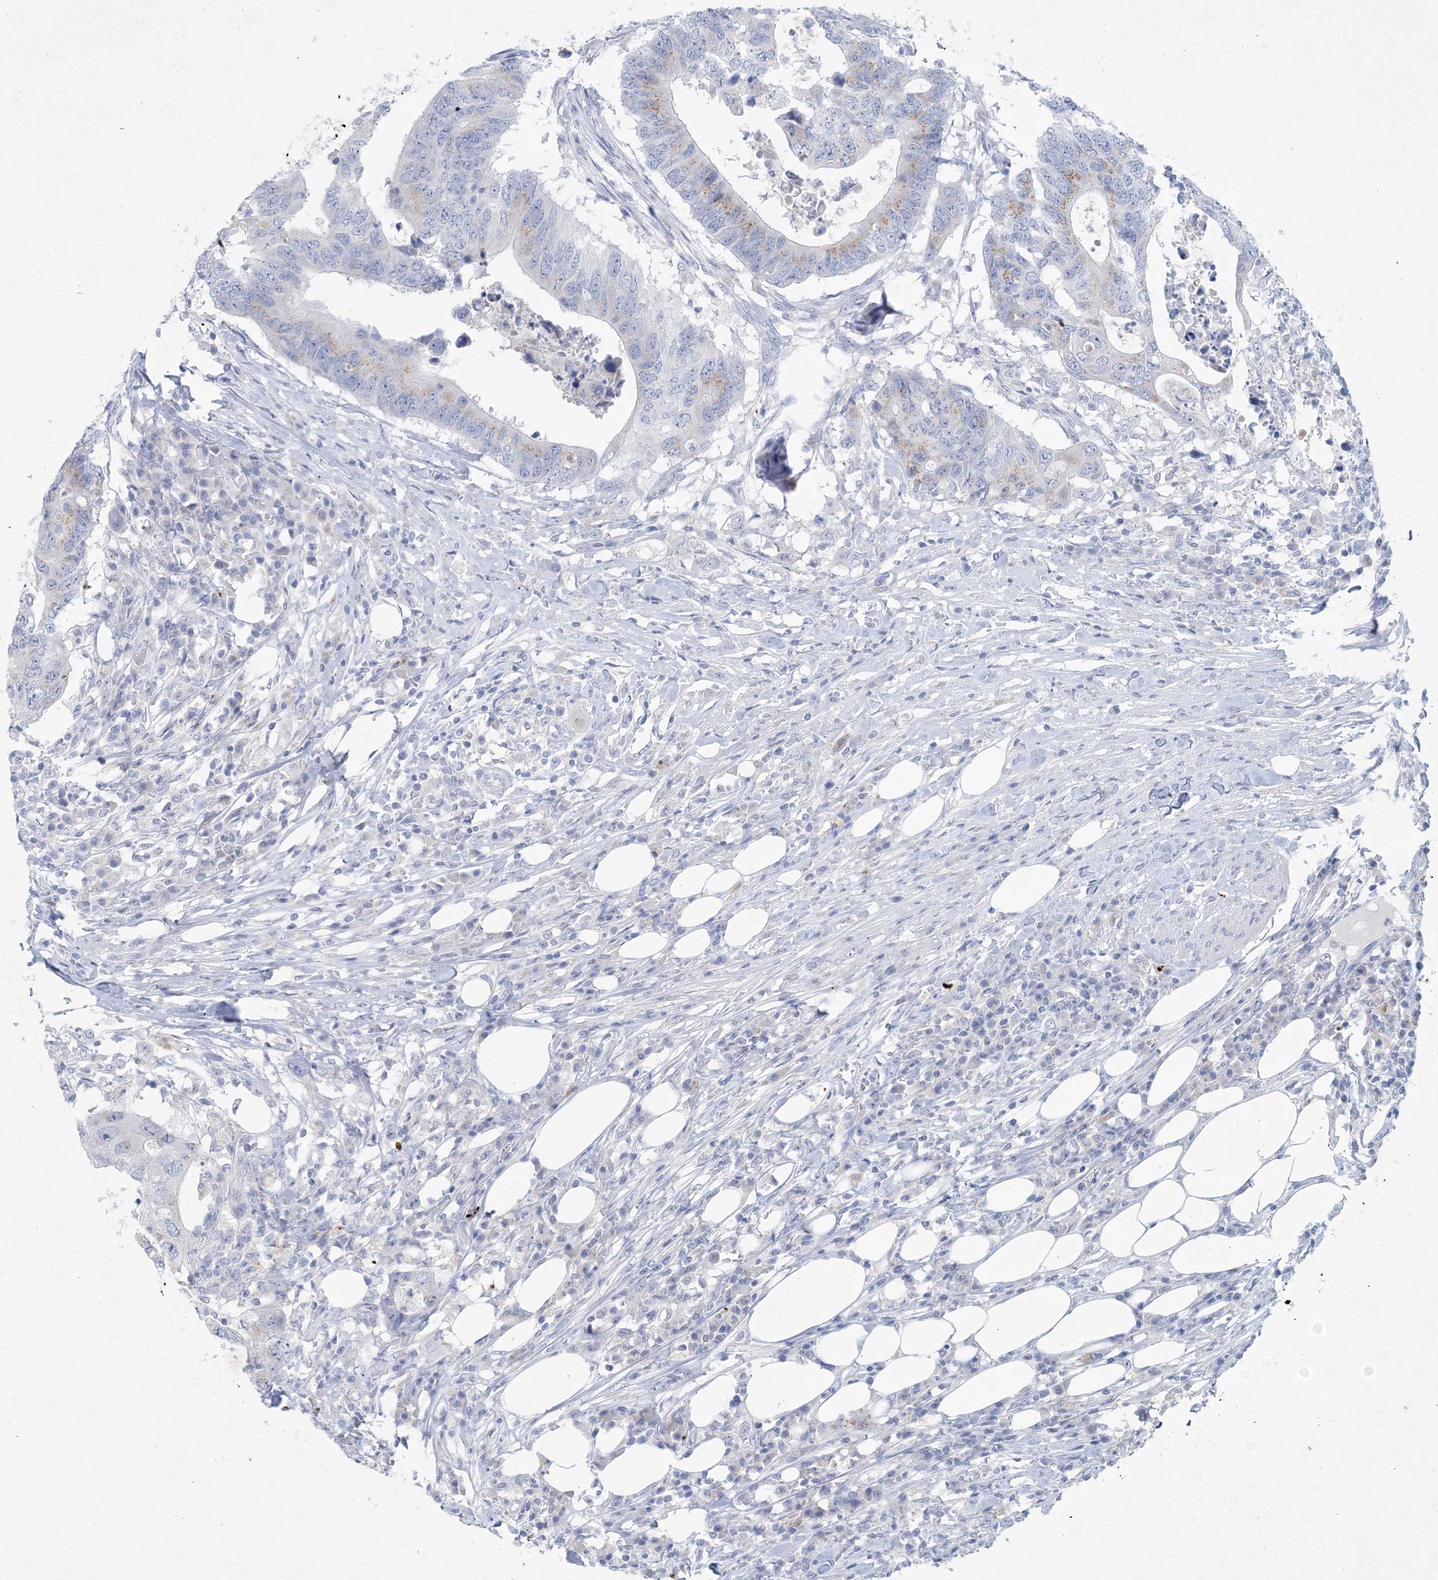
{"staining": {"intensity": "weak", "quantity": "<25%", "location": "cytoplasmic/membranous"}, "tissue": "colorectal cancer", "cell_type": "Tumor cells", "image_type": "cancer", "snomed": [{"axis": "morphology", "description": "Adenocarcinoma, NOS"}, {"axis": "topography", "description": "Colon"}], "caption": "Protein analysis of adenocarcinoma (colorectal) demonstrates no significant expression in tumor cells.", "gene": "GABRG1", "patient": {"sex": "male", "age": 71}}